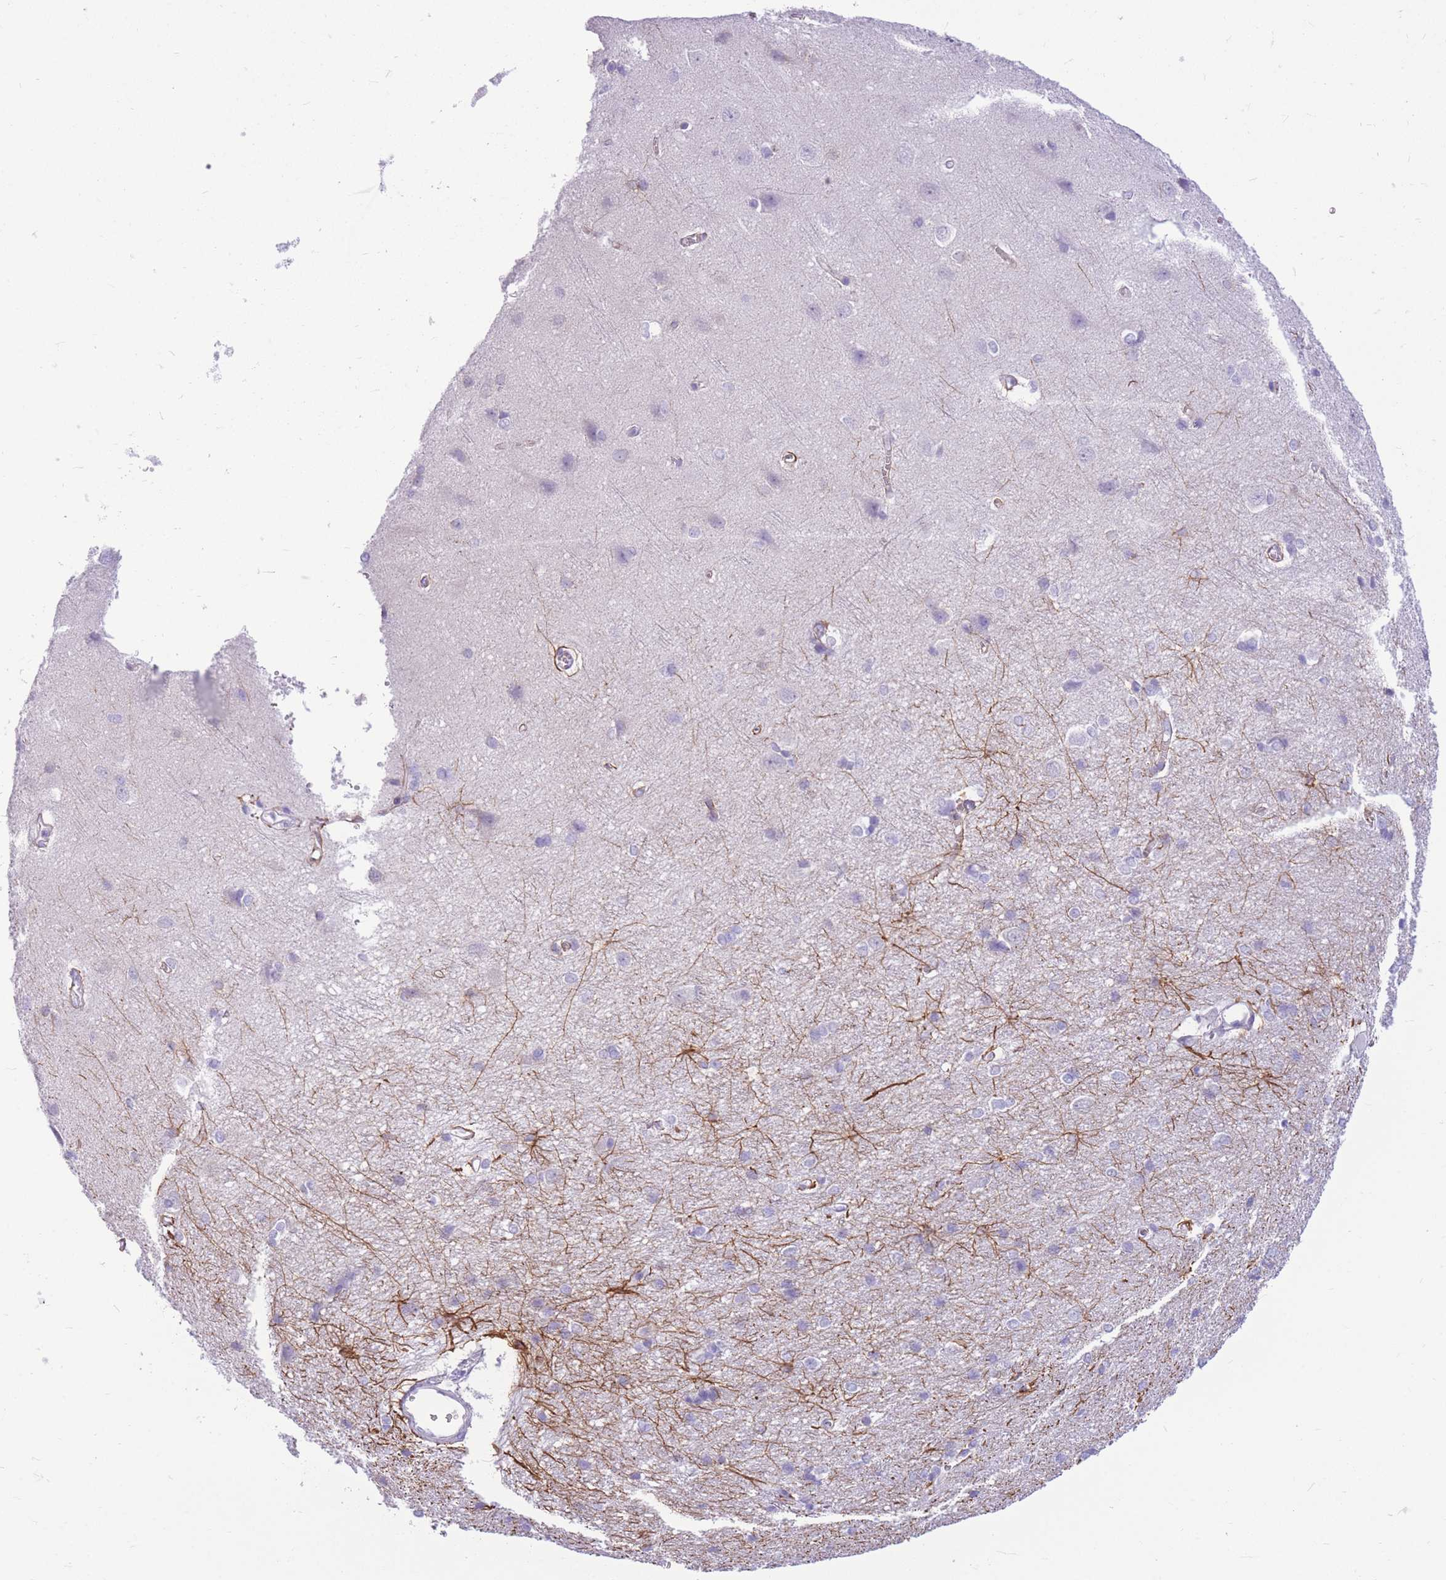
{"staining": {"intensity": "moderate", "quantity": "<25%", "location": "cytoplasmic/membranous"}, "tissue": "cerebral cortex", "cell_type": "Endothelial cells", "image_type": "normal", "snomed": [{"axis": "morphology", "description": "Normal tissue, NOS"}, {"axis": "topography", "description": "Cerebral cortex"}], "caption": "High-magnification brightfield microscopy of benign cerebral cortex stained with DAB (brown) and counterstained with hematoxylin (blue). endothelial cells exhibit moderate cytoplasmic/membranous expression is identified in approximately<25% of cells.", "gene": "ZNF311", "patient": {"sex": "male", "age": 37}}